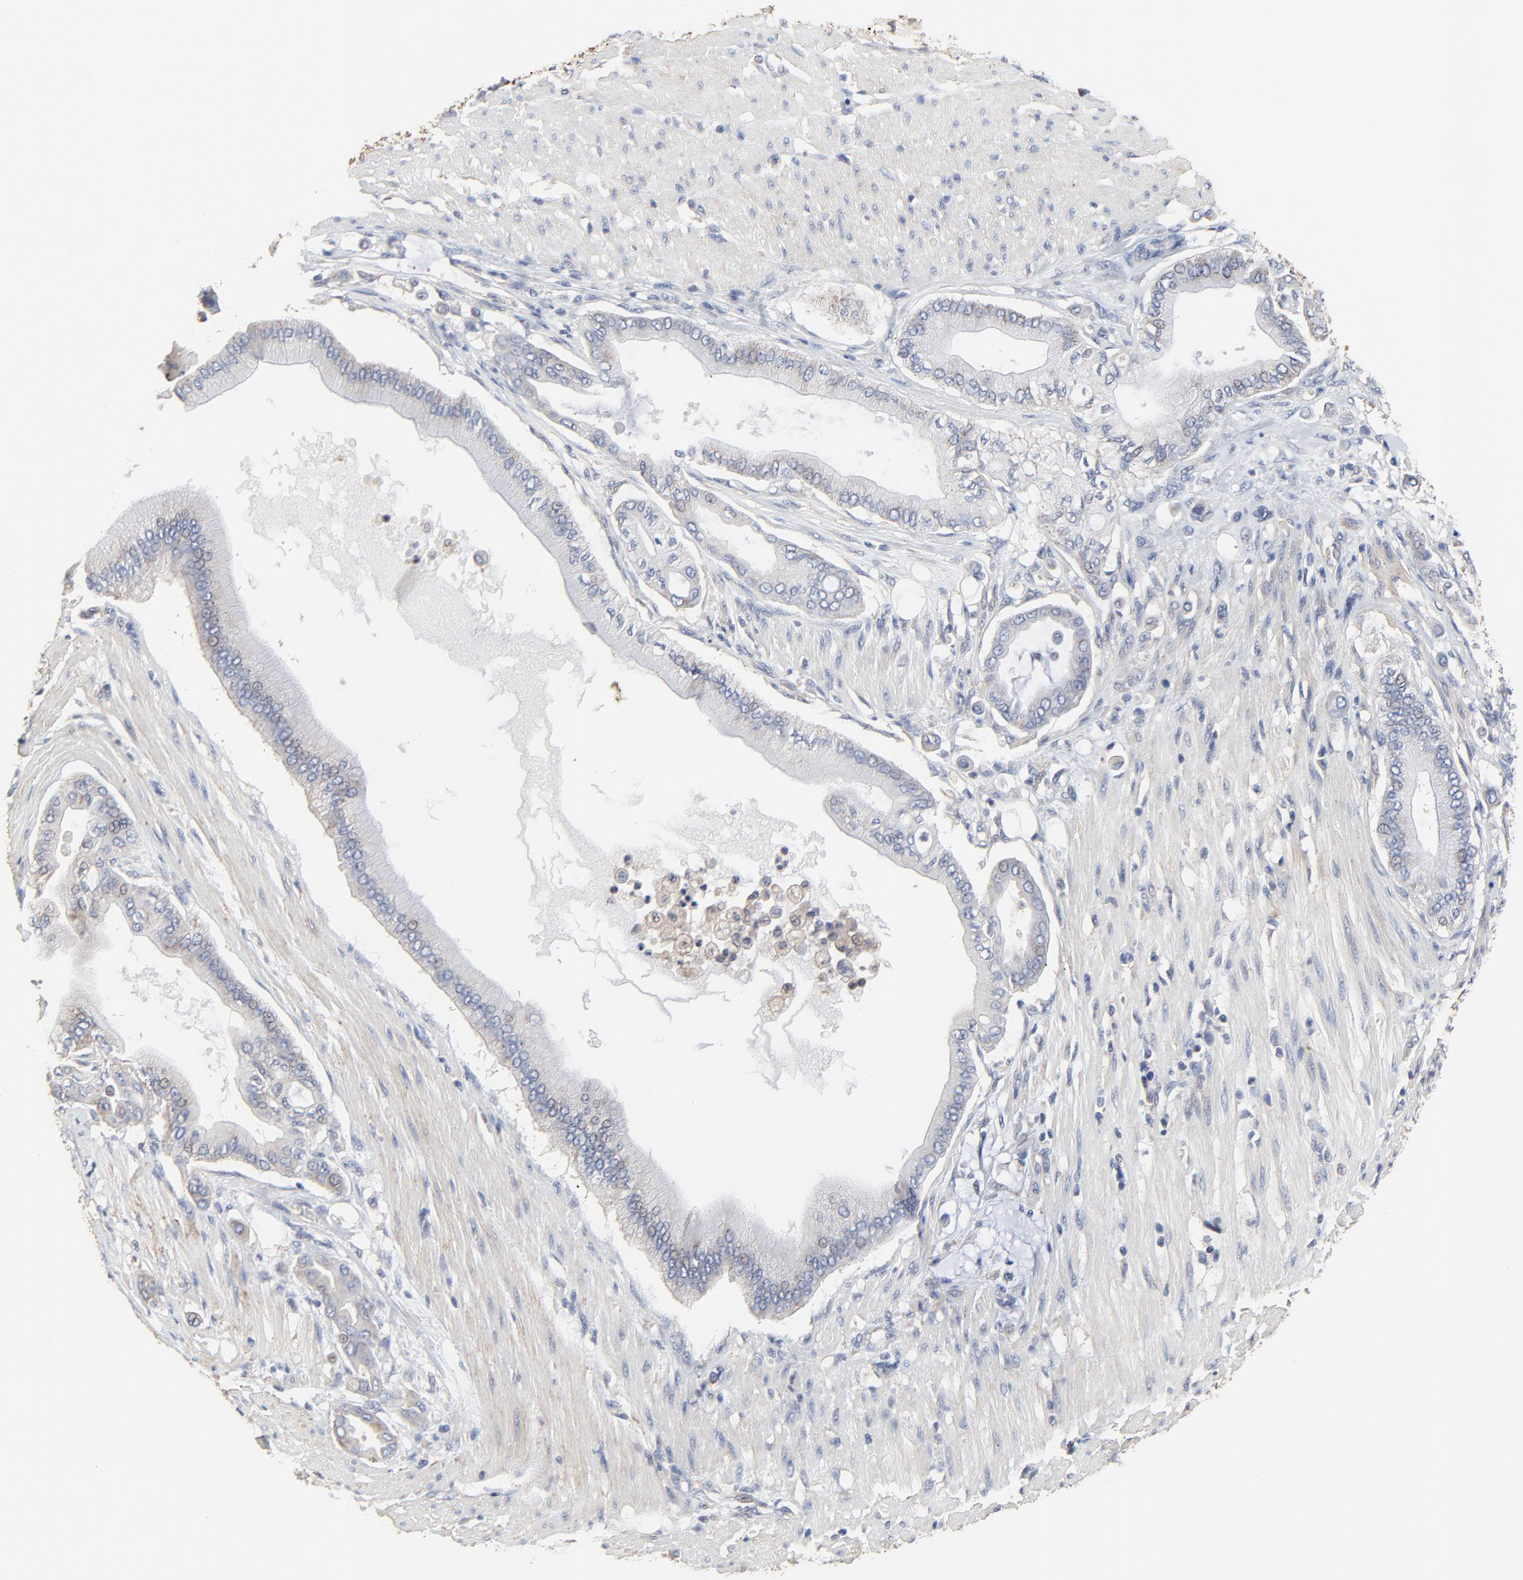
{"staining": {"intensity": "weak", "quantity": "<25%", "location": "cytoplasmic/membranous"}, "tissue": "pancreatic cancer", "cell_type": "Tumor cells", "image_type": "cancer", "snomed": [{"axis": "morphology", "description": "Adenocarcinoma, NOS"}, {"axis": "morphology", "description": "Adenocarcinoma, metastatic, NOS"}, {"axis": "topography", "description": "Lymph node"}, {"axis": "topography", "description": "Pancreas"}, {"axis": "topography", "description": "Duodenum"}], "caption": "A micrograph of pancreatic cancer stained for a protein shows no brown staining in tumor cells. The staining is performed using DAB (3,3'-diaminobenzidine) brown chromogen with nuclei counter-stained in using hematoxylin.", "gene": "NXF3", "patient": {"sex": "female", "age": 64}}